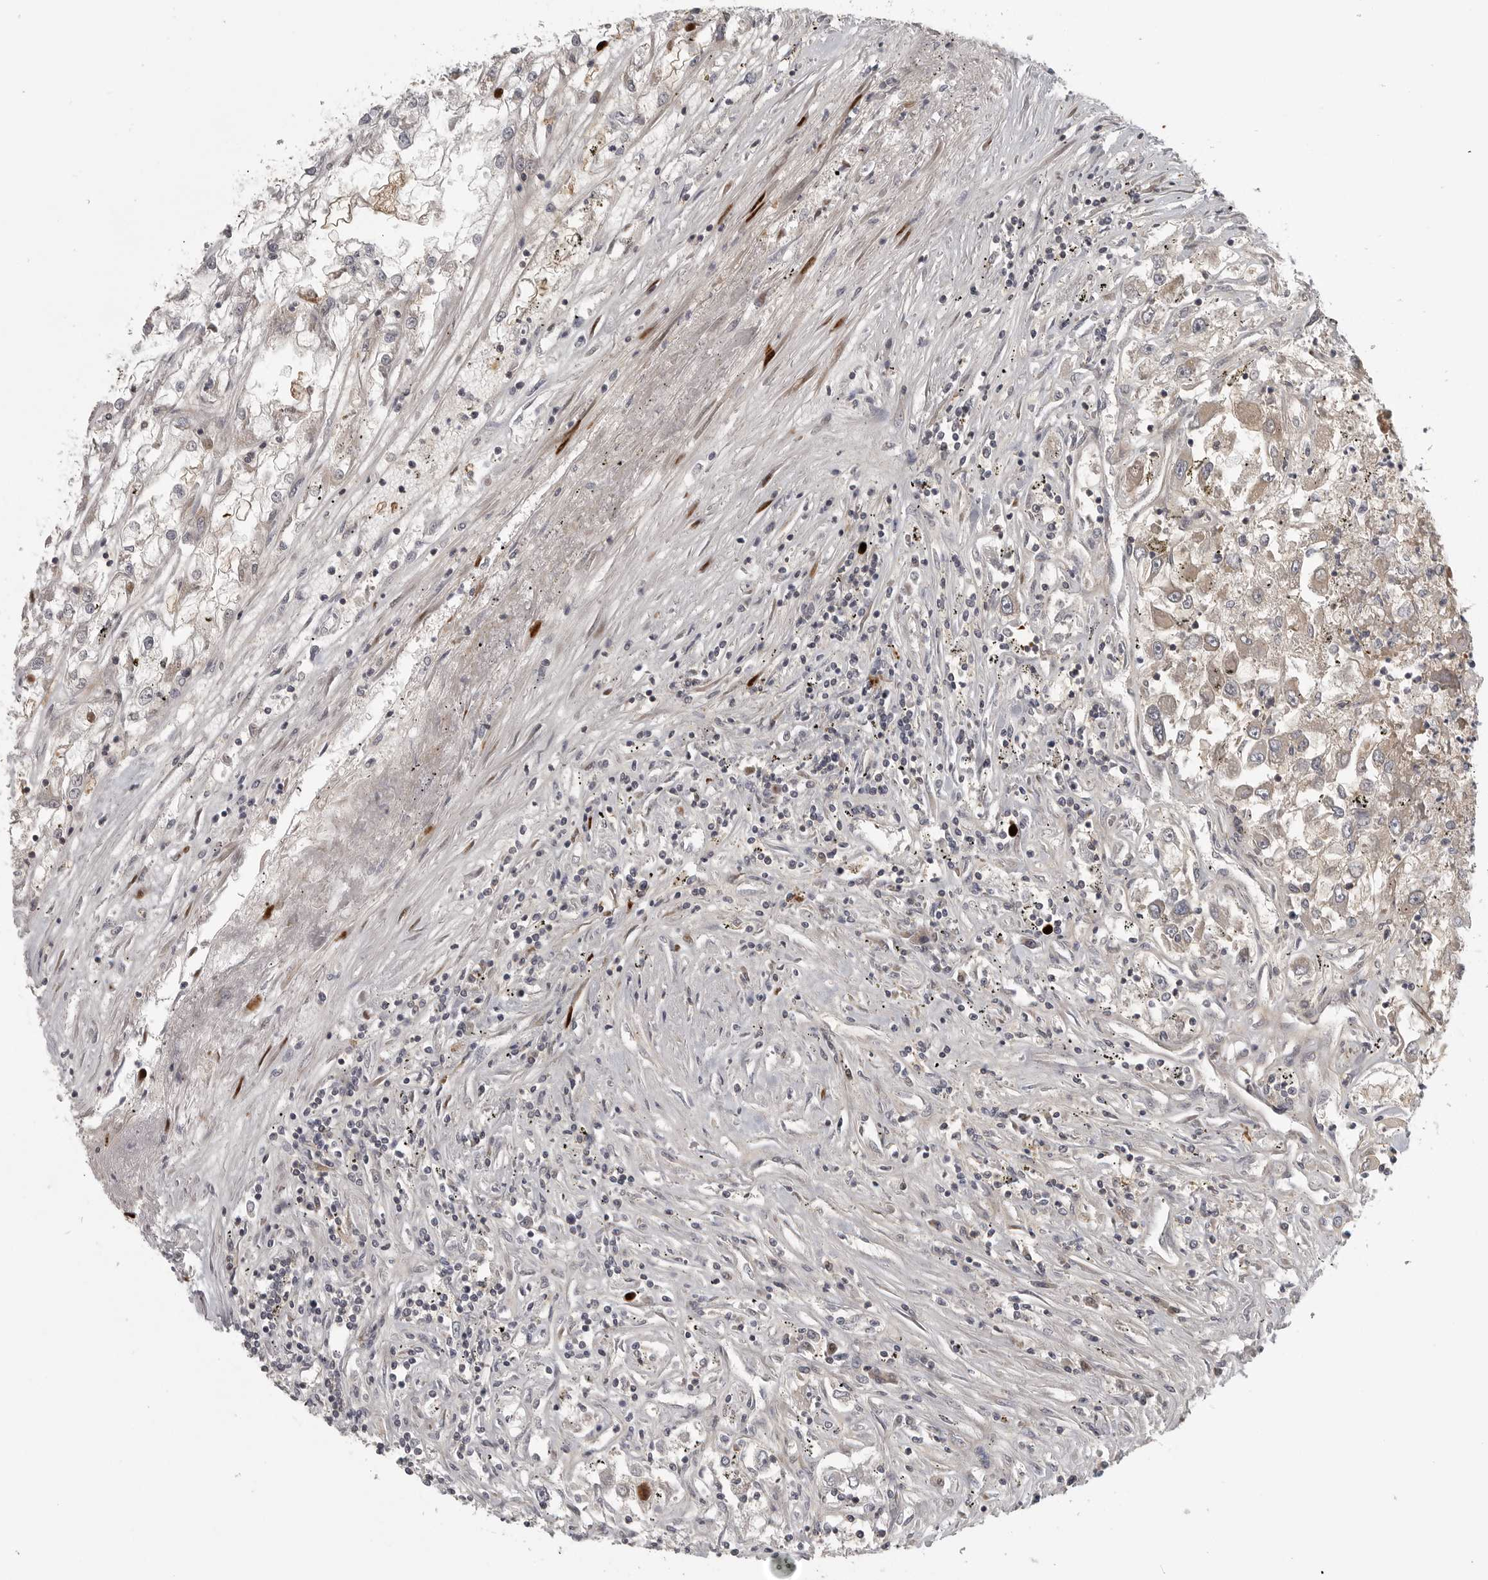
{"staining": {"intensity": "weak", "quantity": "<25%", "location": "cytoplasmic/membranous"}, "tissue": "renal cancer", "cell_type": "Tumor cells", "image_type": "cancer", "snomed": [{"axis": "morphology", "description": "Adenocarcinoma, NOS"}, {"axis": "topography", "description": "Kidney"}], "caption": "Tumor cells show no significant protein expression in adenocarcinoma (renal).", "gene": "UROD", "patient": {"sex": "female", "age": 52}}